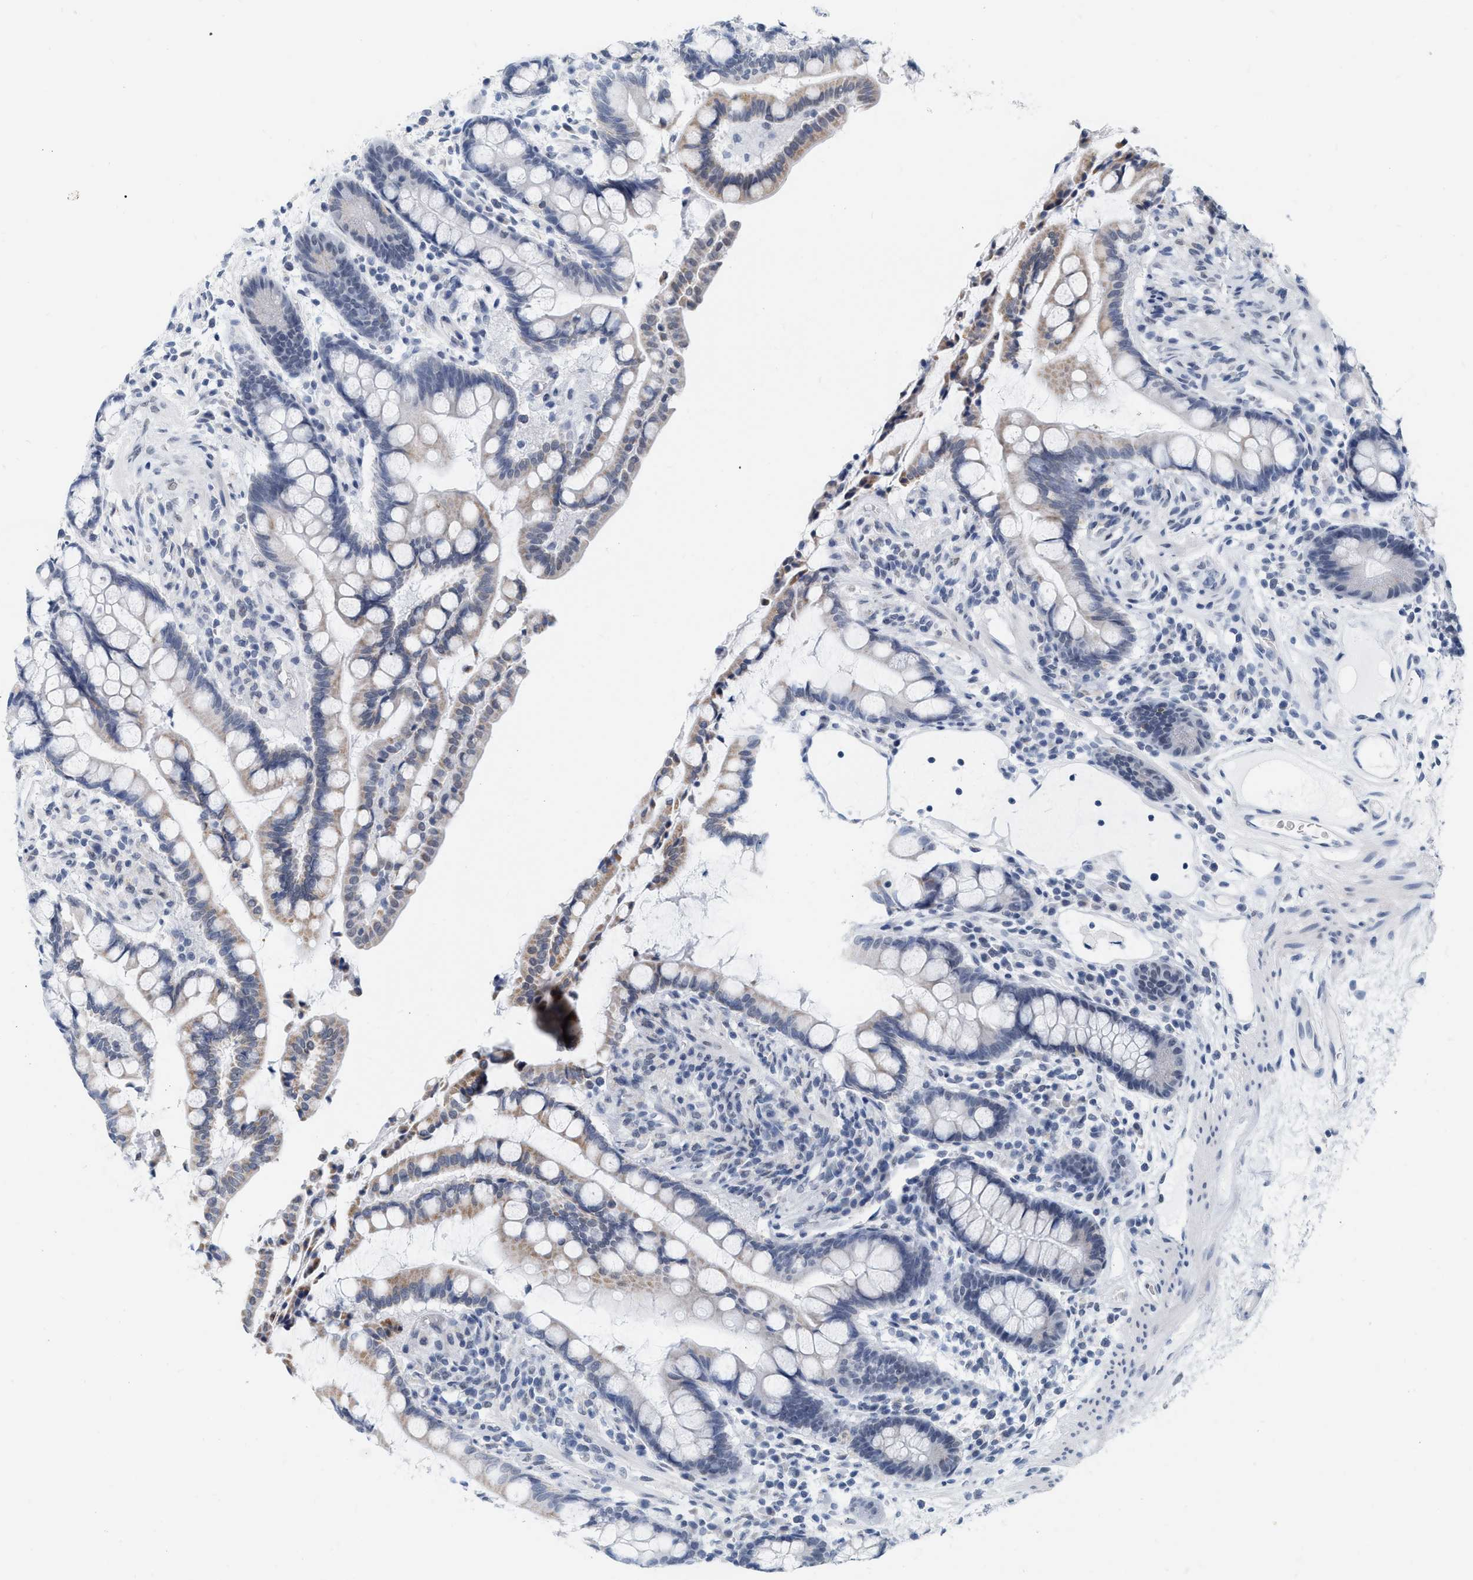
{"staining": {"intensity": "negative", "quantity": "none", "location": "none"}, "tissue": "colon", "cell_type": "Endothelial cells", "image_type": "normal", "snomed": [{"axis": "morphology", "description": "Normal tissue, NOS"}, {"axis": "topography", "description": "Colon"}], "caption": "IHC of unremarkable colon exhibits no staining in endothelial cells. (DAB immunohistochemistry with hematoxylin counter stain).", "gene": "XIRP1", "patient": {"sex": "male", "age": 73}}